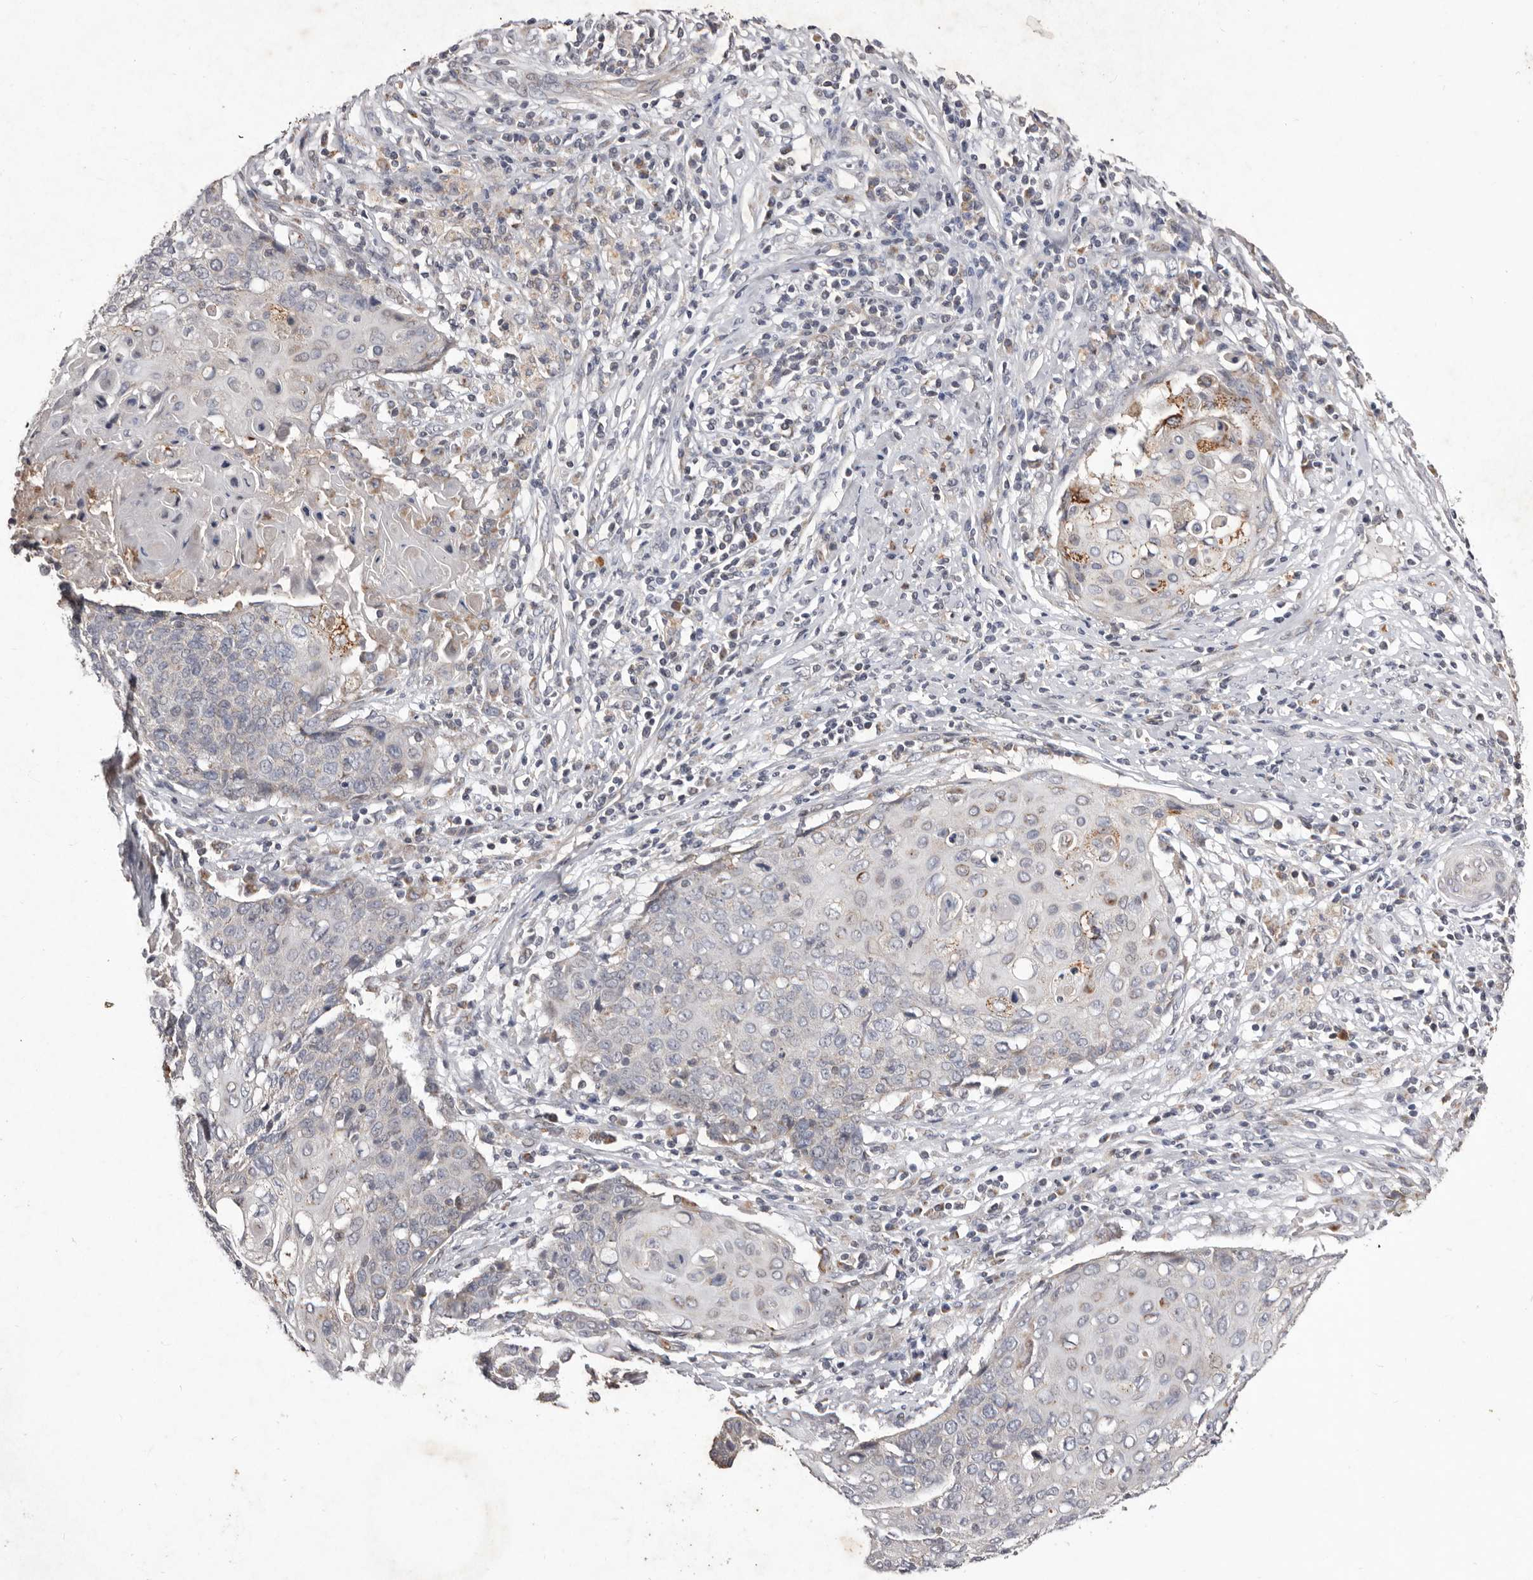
{"staining": {"intensity": "negative", "quantity": "none", "location": "none"}, "tissue": "cervical cancer", "cell_type": "Tumor cells", "image_type": "cancer", "snomed": [{"axis": "morphology", "description": "Squamous cell carcinoma, NOS"}, {"axis": "topography", "description": "Cervix"}], "caption": "Tumor cells are negative for protein expression in human cervical cancer (squamous cell carcinoma). (DAB IHC with hematoxylin counter stain).", "gene": "CXCL14", "patient": {"sex": "female", "age": 39}}